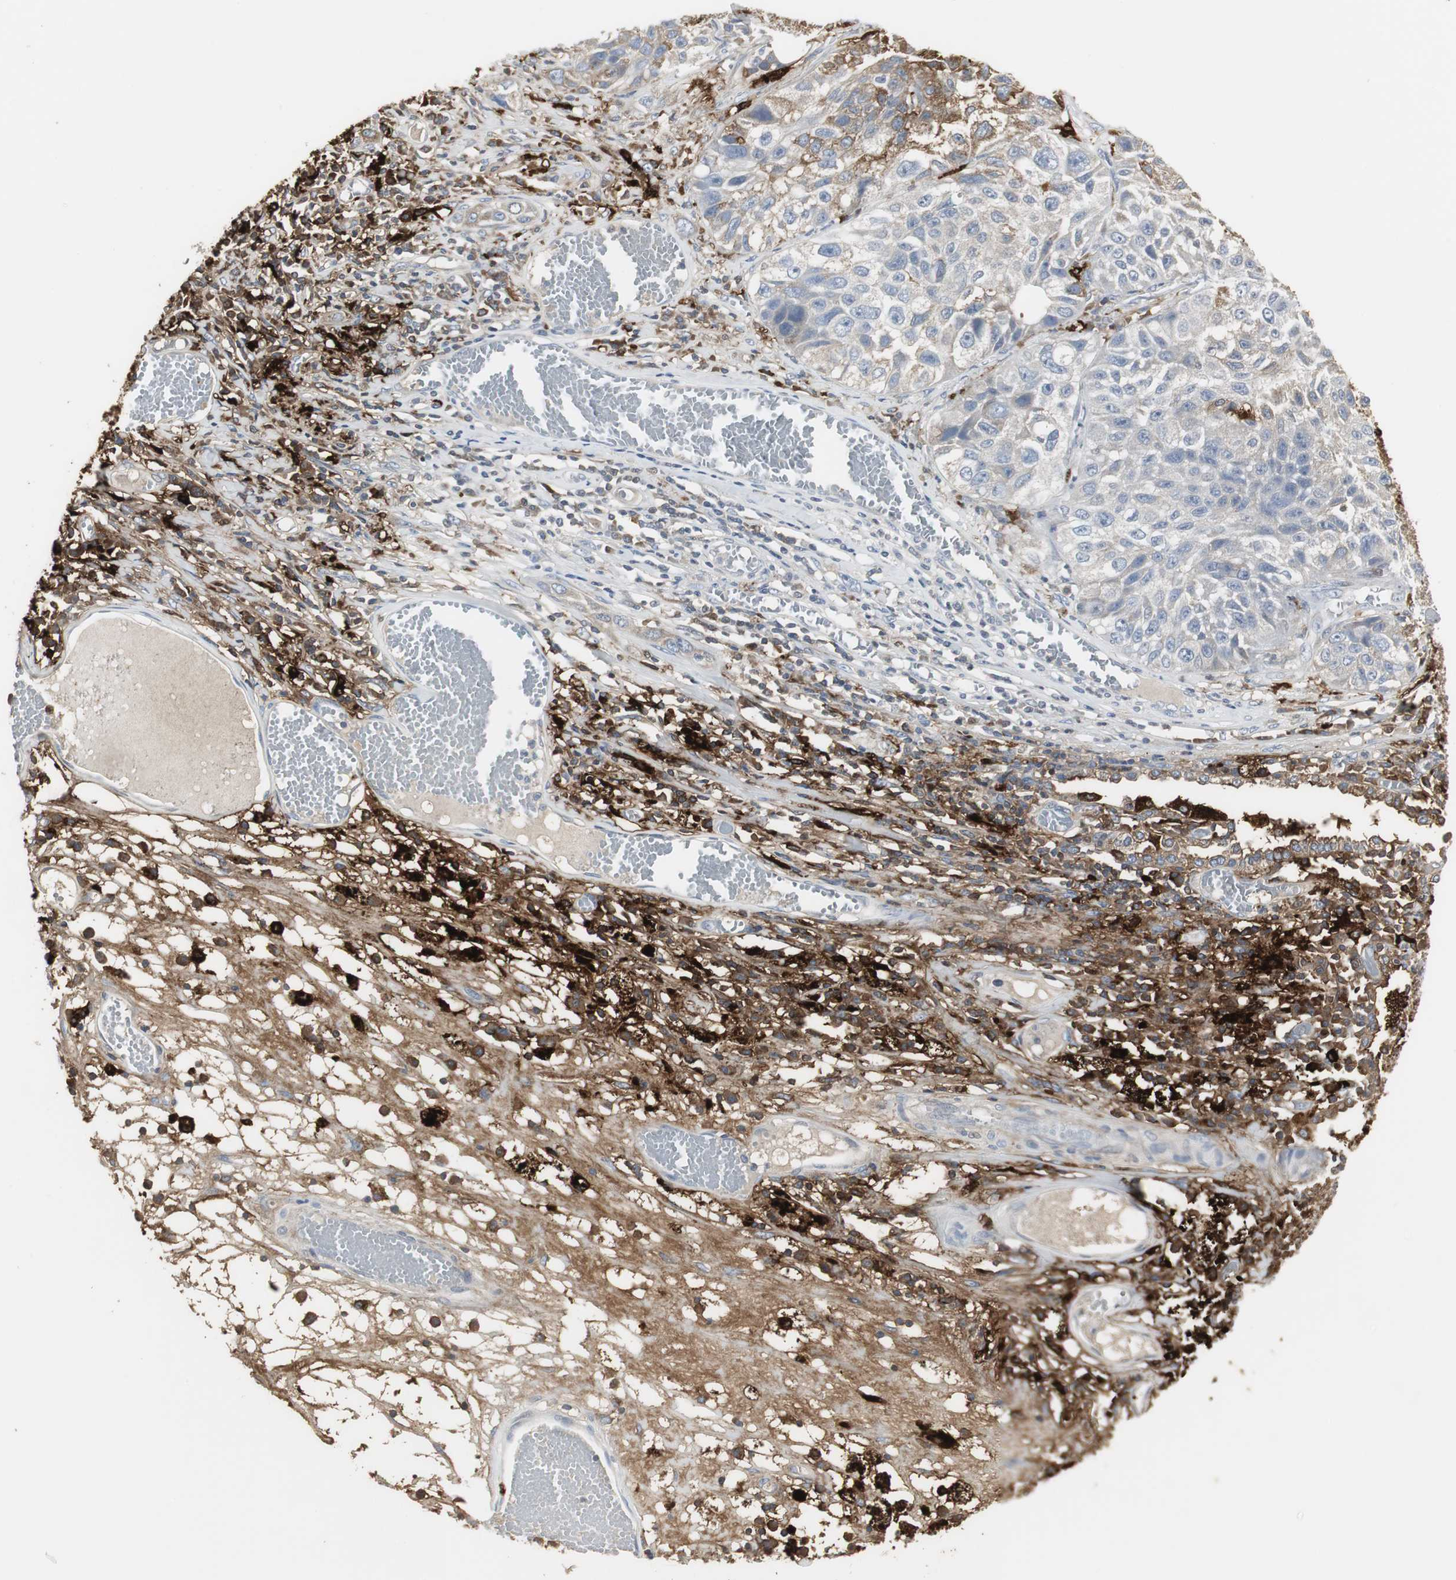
{"staining": {"intensity": "negative", "quantity": "none", "location": "none"}, "tissue": "lung cancer", "cell_type": "Tumor cells", "image_type": "cancer", "snomed": [{"axis": "morphology", "description": "Squamous cell carcinoma, NOS"}, {"axis": "topography", "description": "Lung"}], "caption": "The histopathology image shows no significant positivity in tumor cells of lung cancer. (DAB immunohistochemistry (IHC) with hematoxylin counter stain).", "gene": "PI15", "patient": {"sex": "male", "age": 71}}